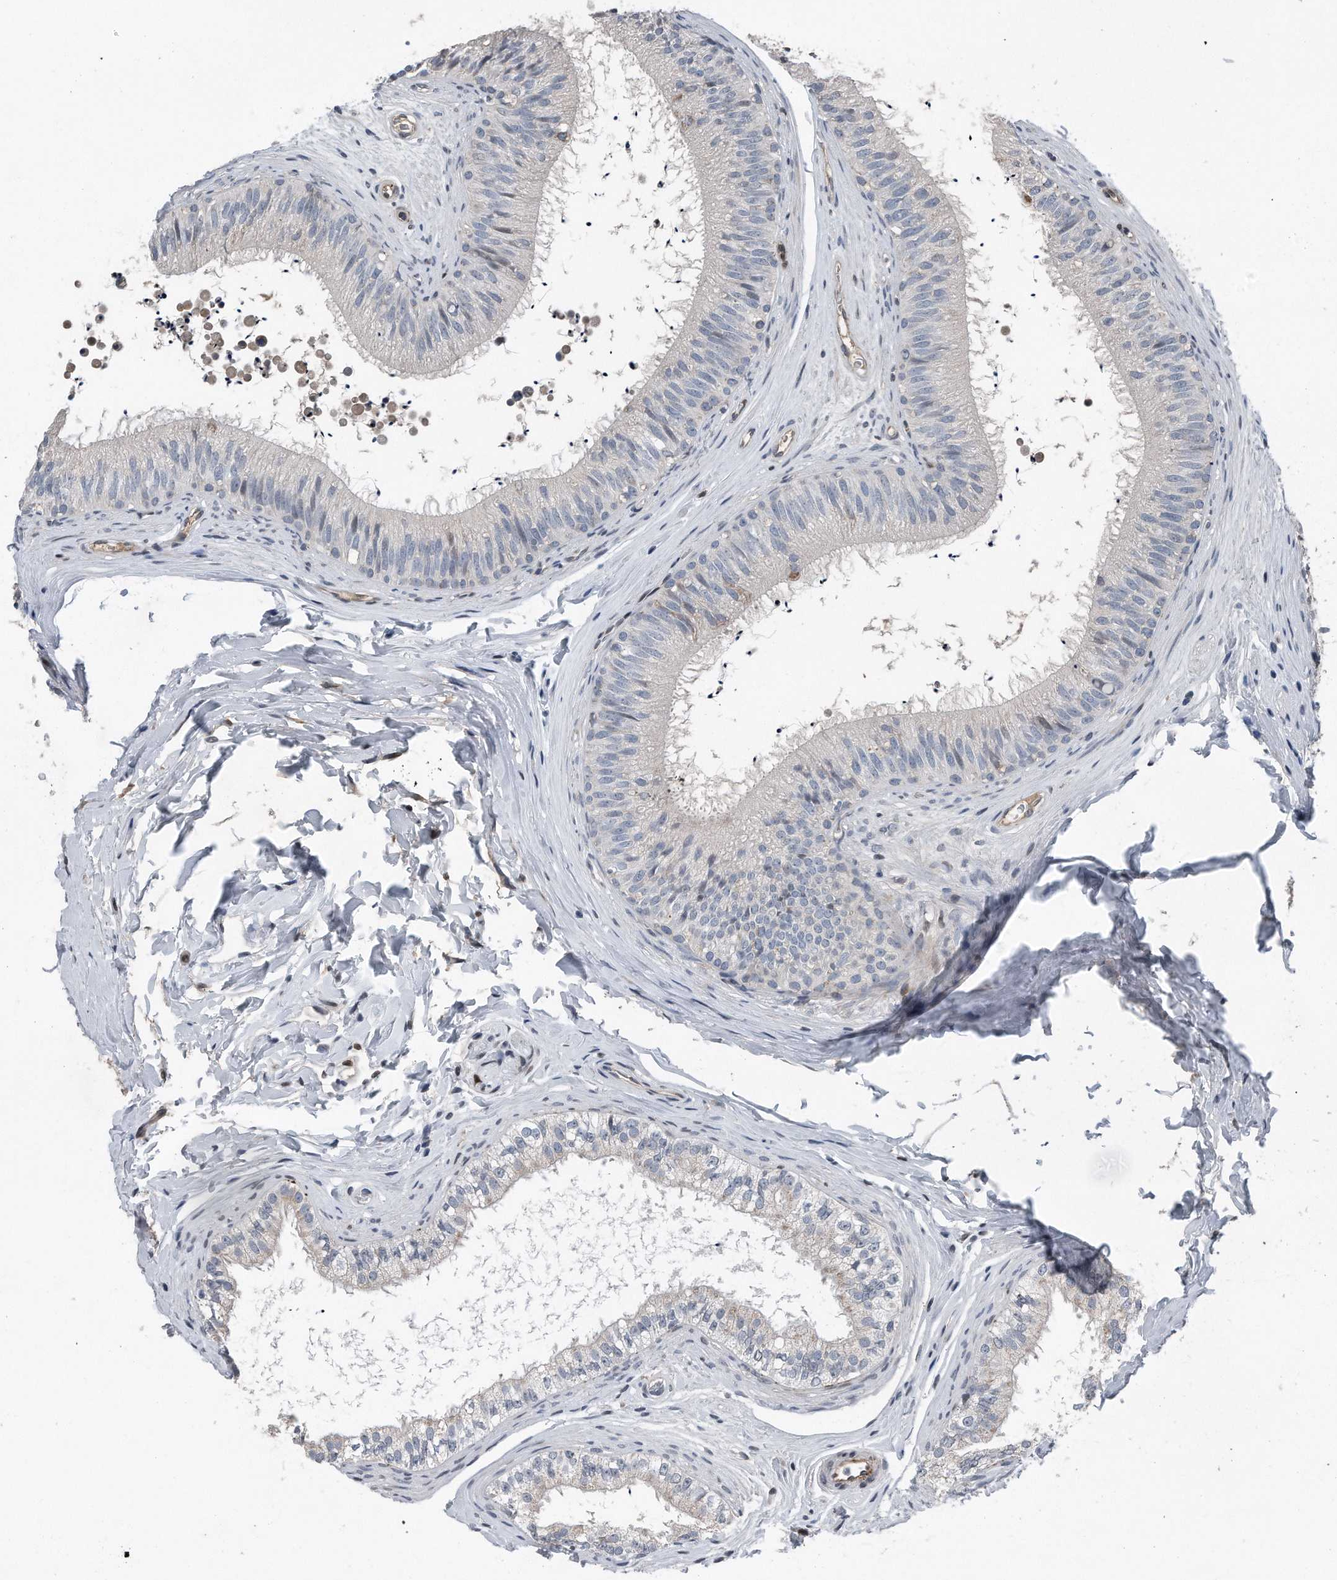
{"staining": {"intensity": "negative", "quantity": "none", "location": "none"}, "tissue": "epididymis", "cell_type": "Glandular cells", "image_type": "normal", "snomed": [{"axis": "morphology", "description": "Normal tissue, NOS"}, {"axis": "topography", "description": "Epididymis"}], "caption": "A micrograph of epididymis stained for a protein shows no brown staining in glandular cells.", "gene": "DST", "patient": {"sex": "male", "age": 29}}